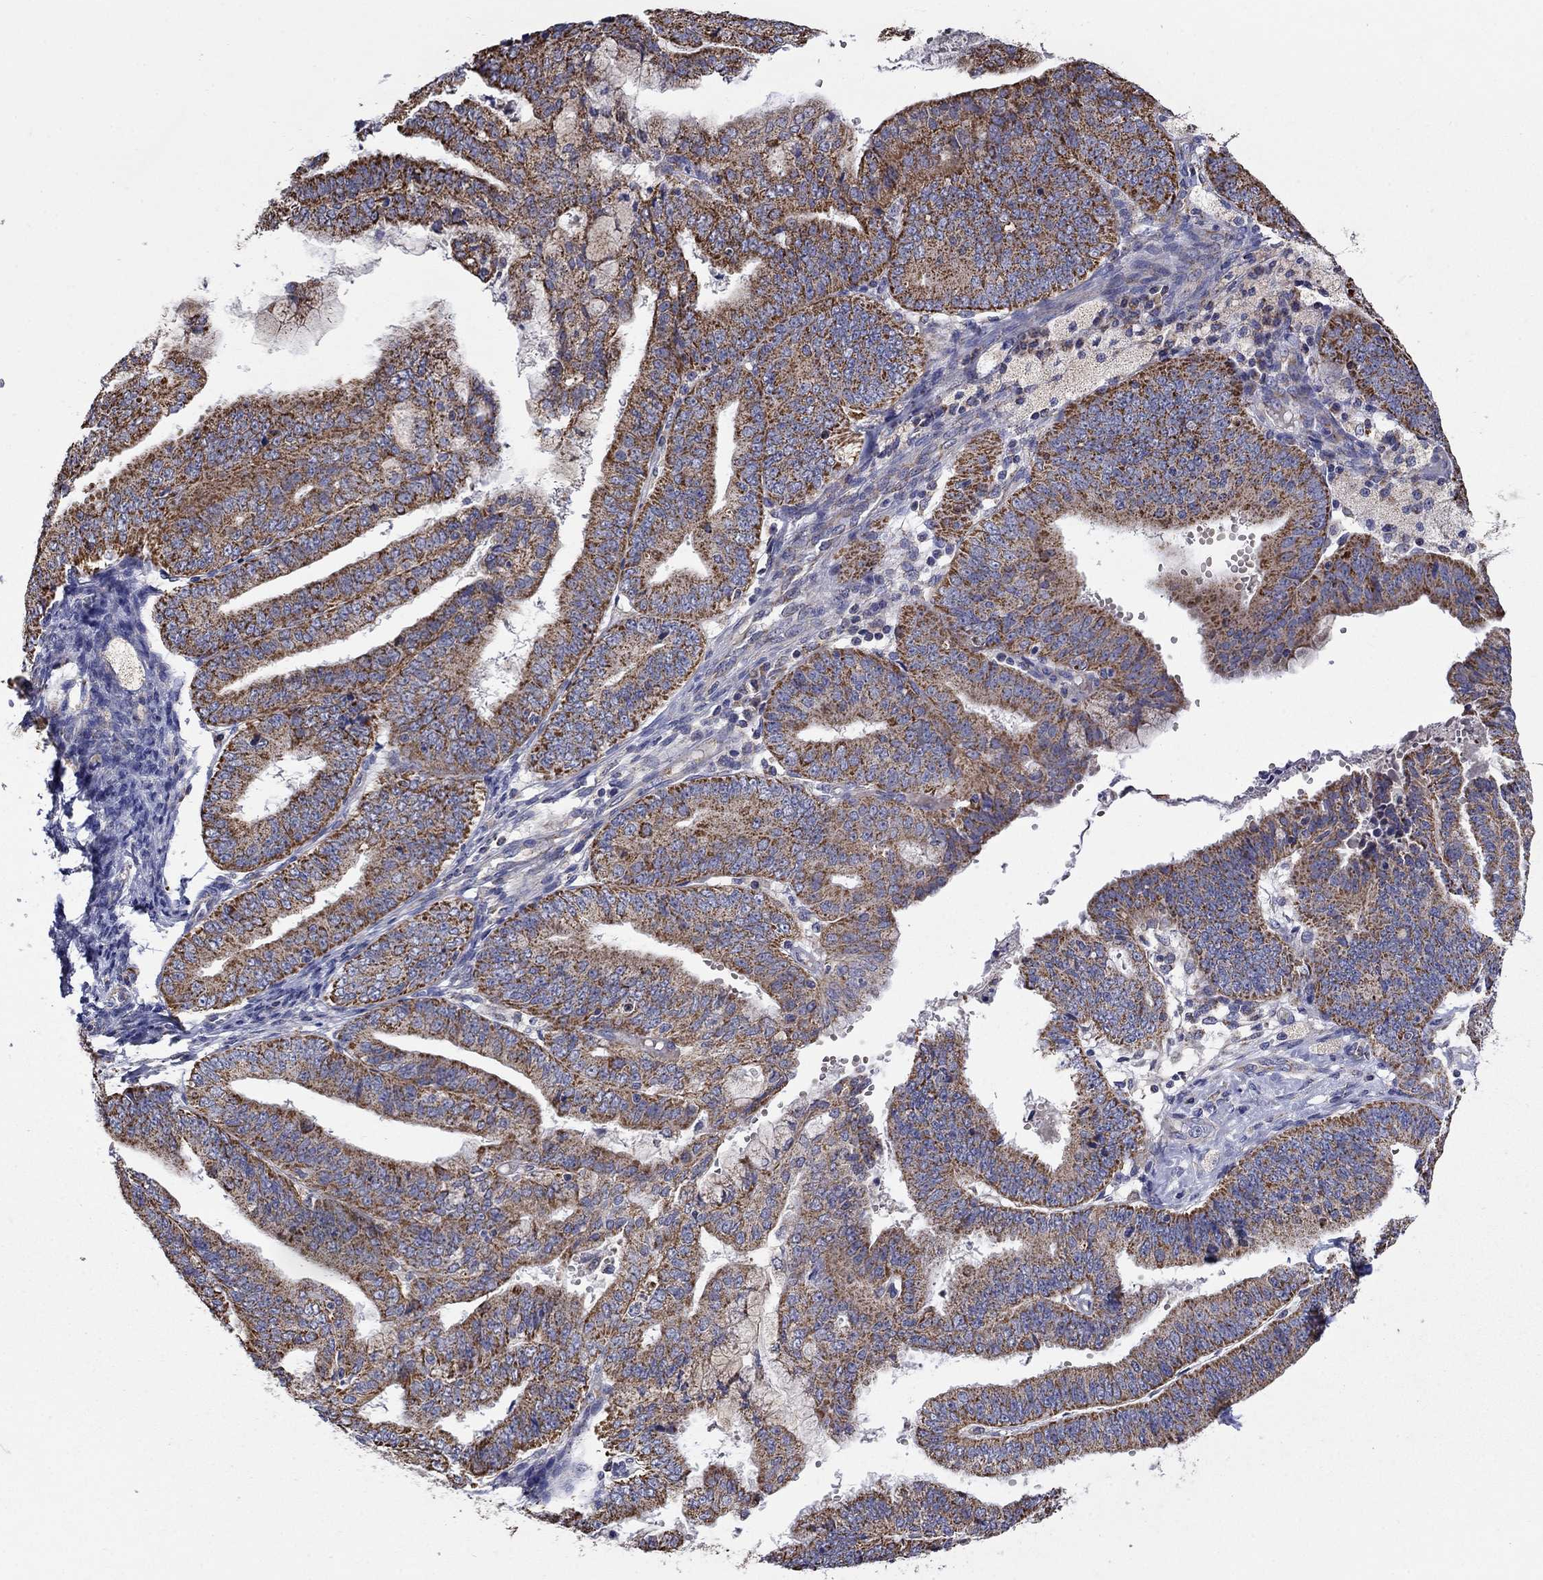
{"staining": {"intensity": "strong", "quantity": ">75%", "location": "cytoplasmic/membranous"}, "tissue": "endometrial cancer", "cell_type": "Tumor cells", "image_type": "cancer", "snomed": [{"axis": "morphology", "description": "Adenocarcinoma, NOS"}, {"axis": "topography", "description": "Endometrium"}], "caption": "DAB immunohistochemical staining of human endometrial cancer (adenocarcinoma) exhibits strong cytoplasmic/membranous protein positivity in about >75% of tumor cells.", "gene": "HPS5", "patient": {"sex": "female", "age": 63}}